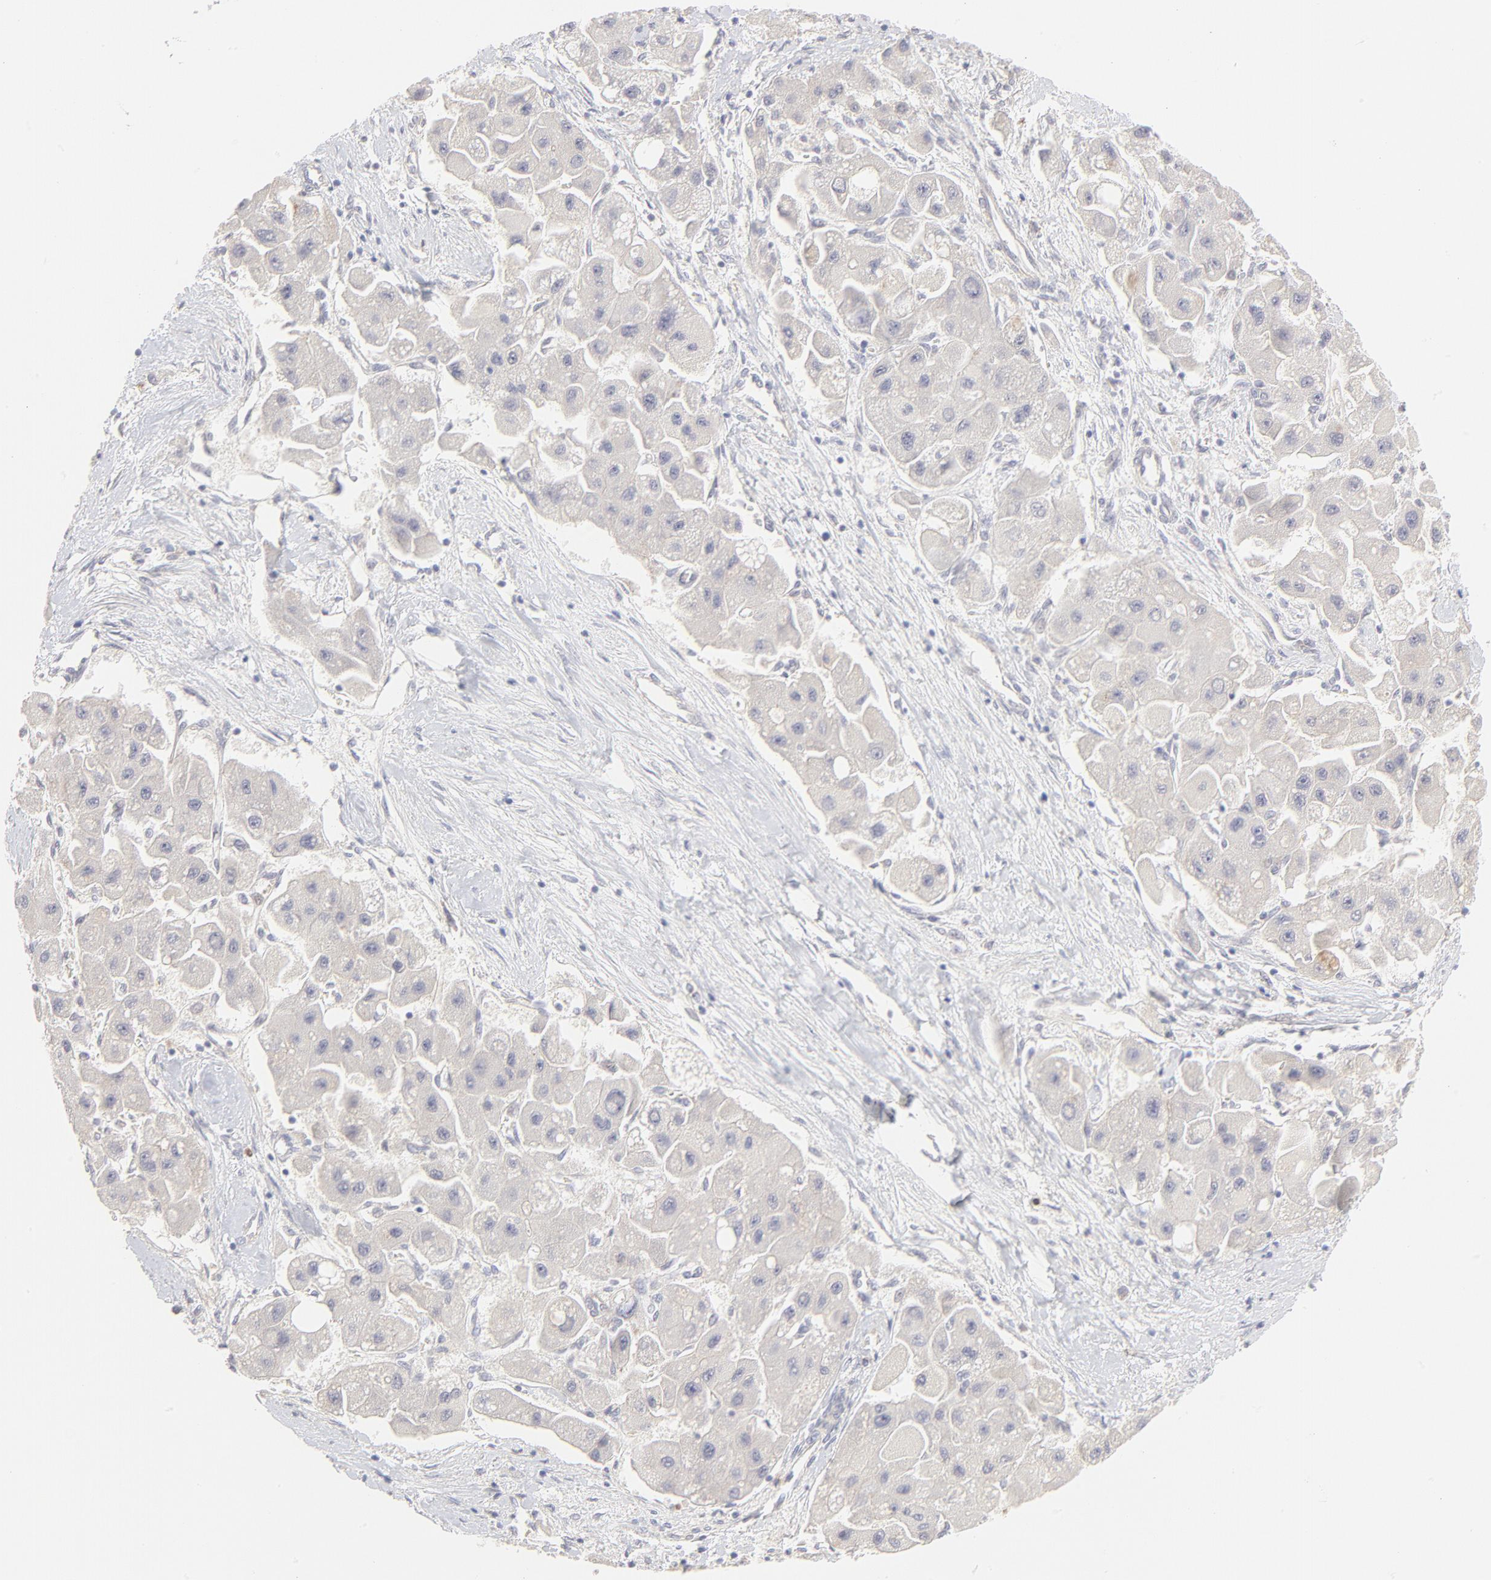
{"staining": {"intensity": "negative", "quantity": "none", "location": "none"}, "tissue": "liver cancer", "cell_type": "Tumor cells", "image_type": "cancer", "snomed": [{"axis": "morphology", "description": "Carcinoma, Hepatocellular, NOS"}, {"axis": "topography", "description": "Liver"}], "caption": "This is an IHC histopathology image of human liver cancer (hepatocellular carcinoma). There is no positivity in tumor cells.", "gene": "ELF3", "patient": {"sex": "male", "age": 24}}